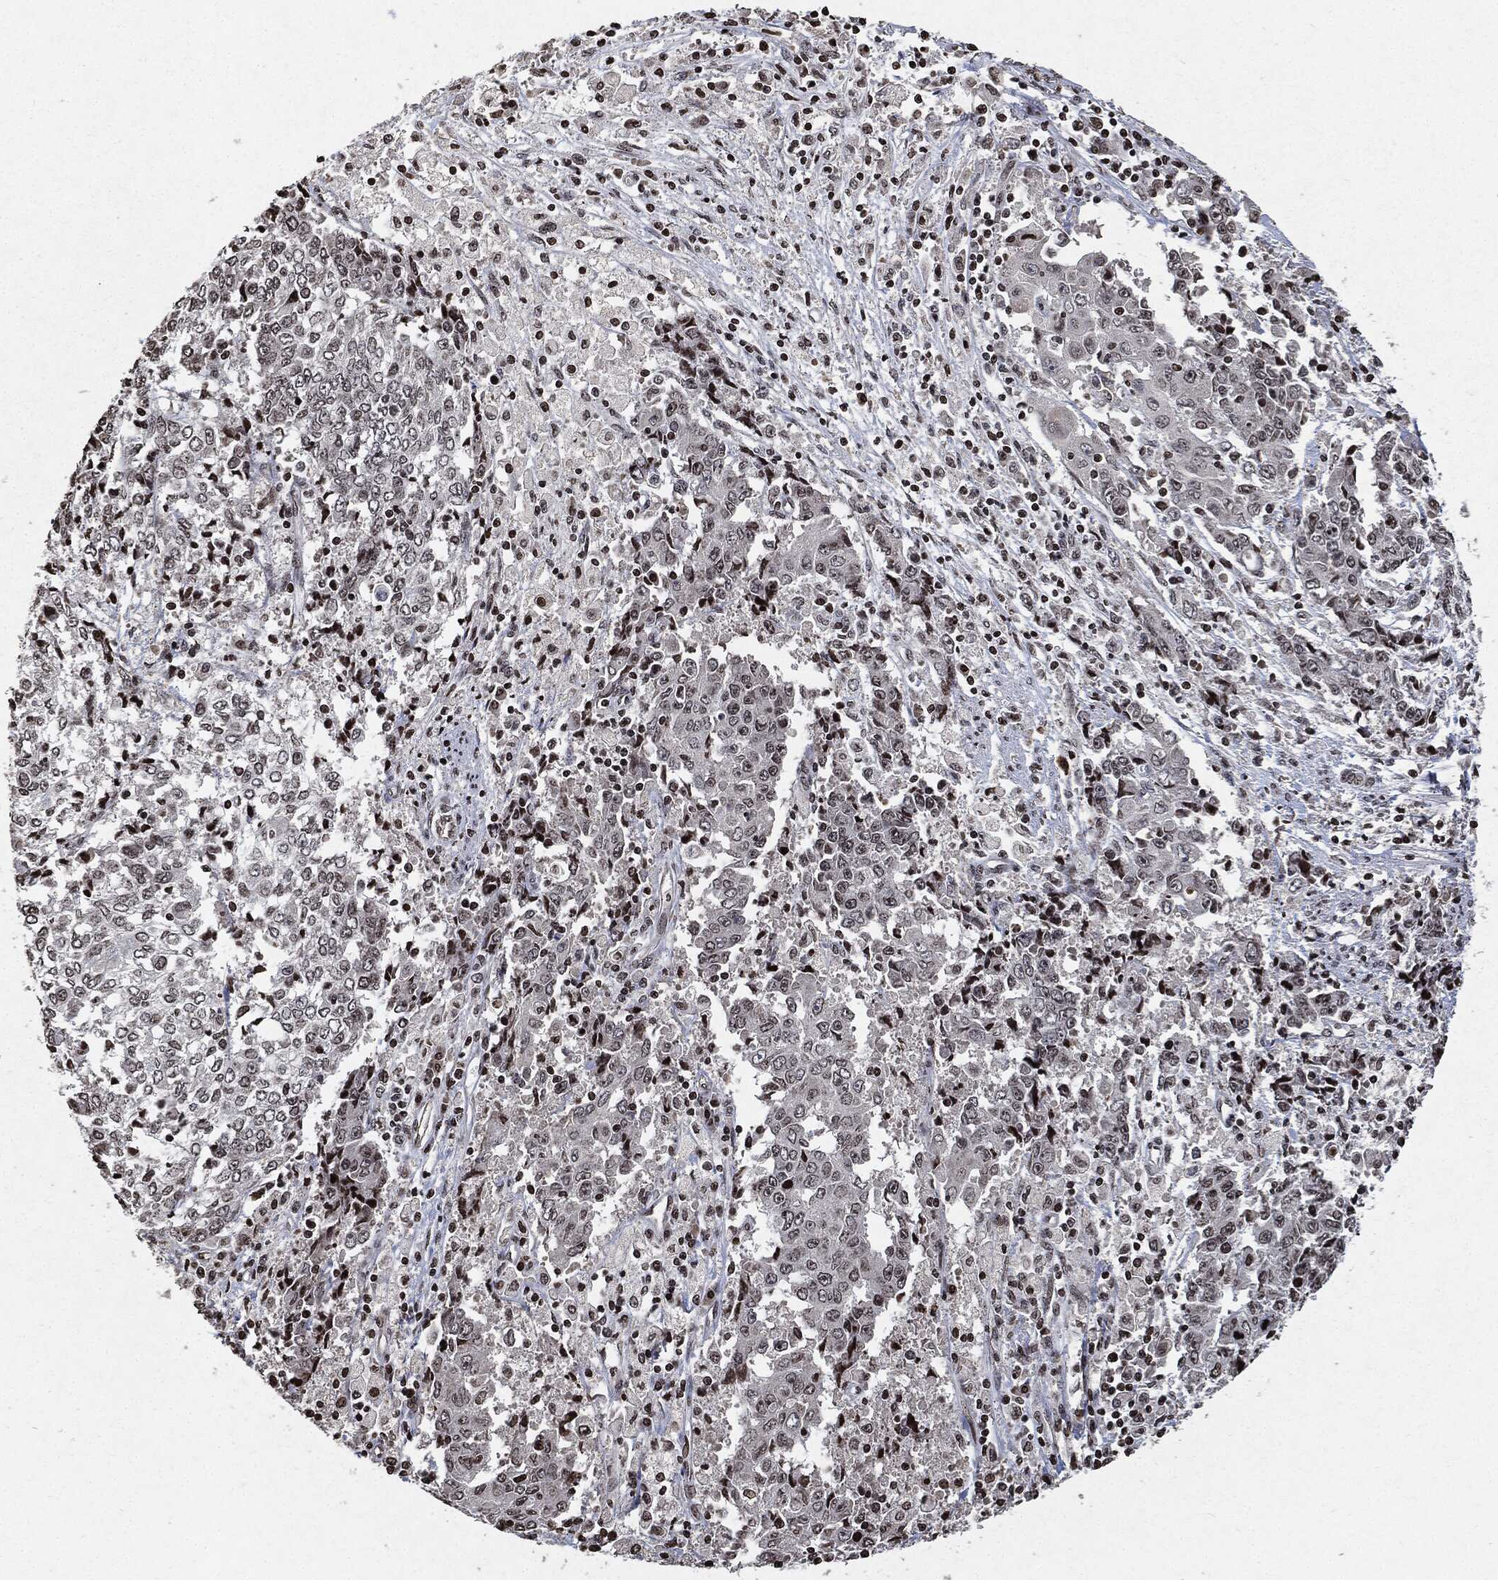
{"staining": {"intensity": "moderate", "quantity": "<25%", "location": "nuclear"}, "tissue": "ovarian cancer", "cell_type": "Tumor cells", "image_type": "cancer", "snomed": [{"axis": "morphology", "description": "Carcinoma, endometroid"}, {"axis": "topography", "description": "Ovary"}], "caption": "Ovarian cancer (endometroid carcinoma) tissue reveals moderate nuclear expression in approximately <25% of tumor cells", "gene": "JUN", "patient": {"sex": "female", "age": 42}}